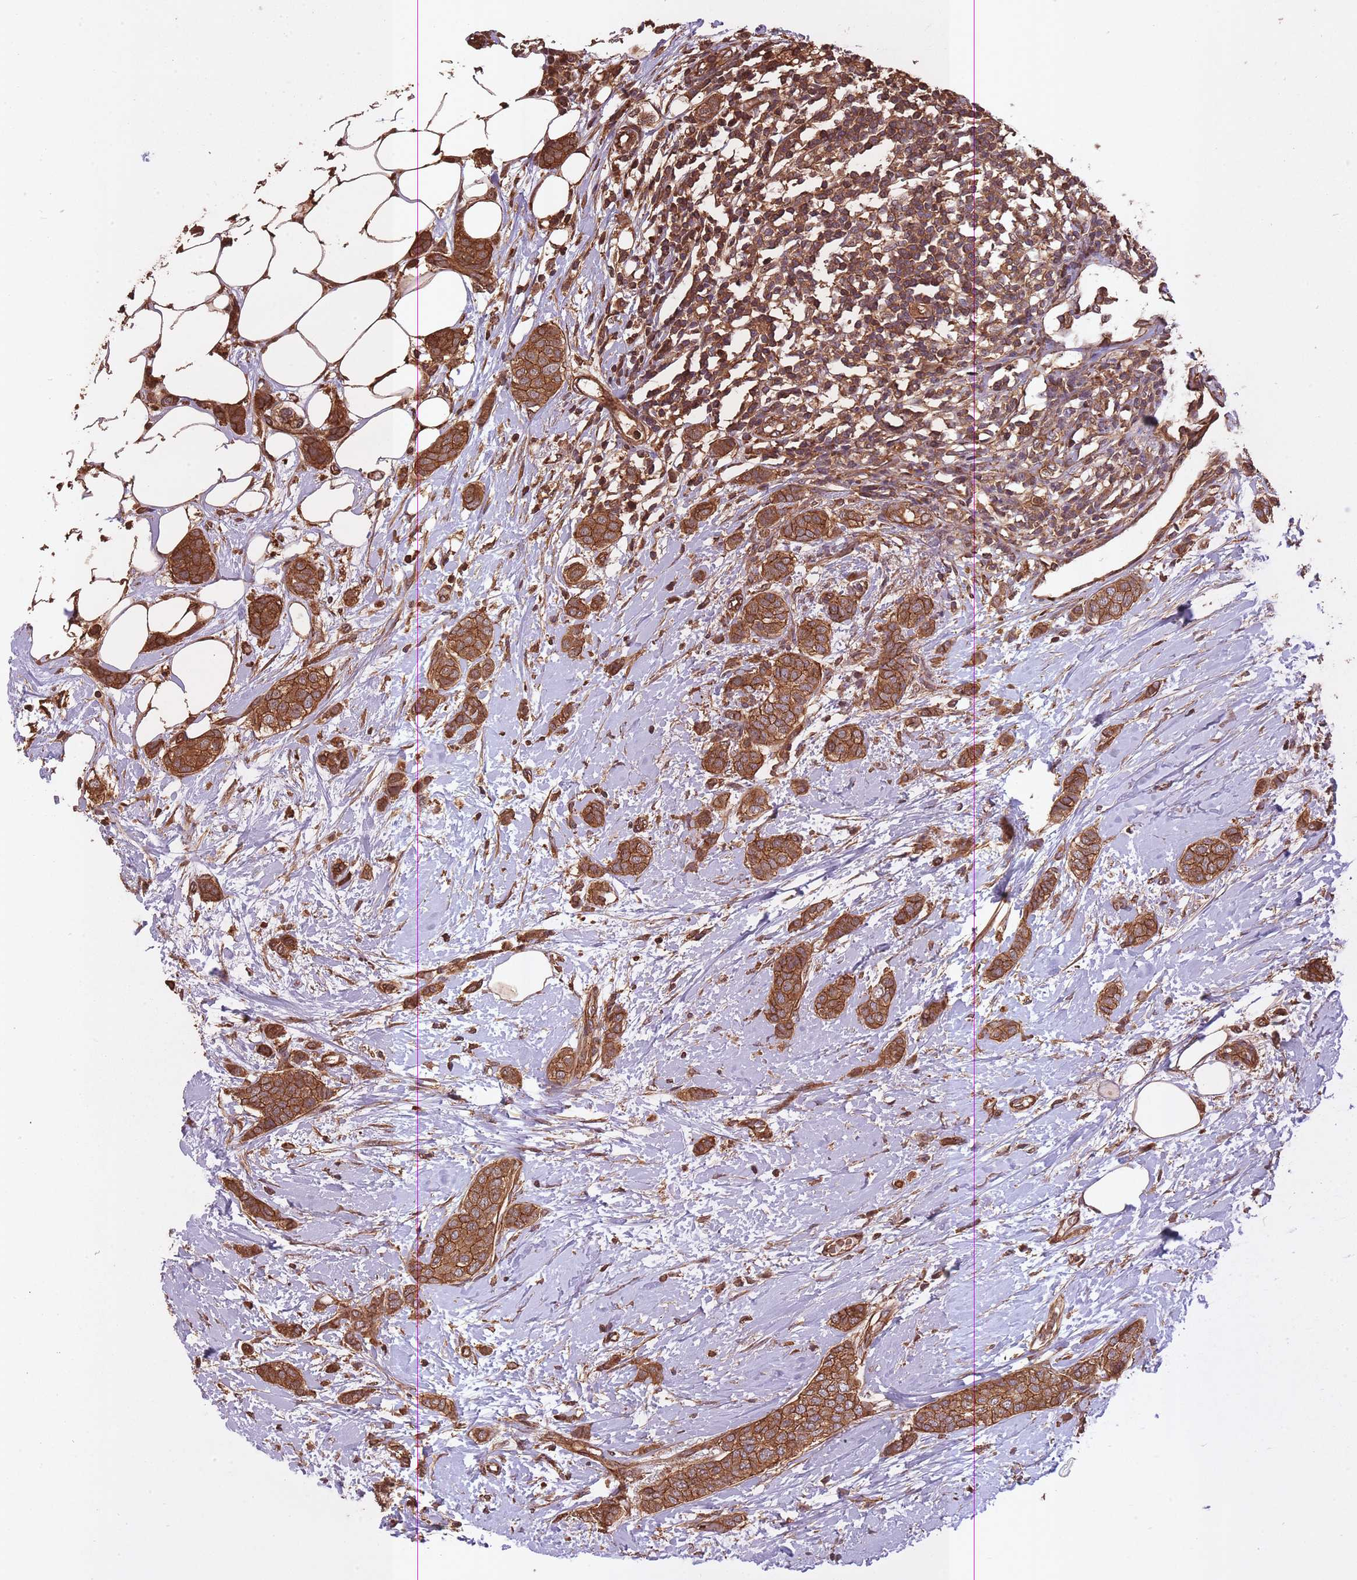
{"staining": {"intensity": "strong", "quantity": ">75%", "location": "cytoplasmic/membranous"}, "tissue": "breast cancer", "cell_type": "Tumor cells", "image_type": "cancer", "snomed": [{"axis": "morphology", "description": "Duct carcinoma"}, {"axis": "topography", "description": "Breast"}], "caption": "The micrograph shows immunohistochemical staining of invasive ductal carcinoma (breast). There is strong cytoplasmic/membranous positivity is appreciated in about >75% of tumor cells. The protein of interest is shown in brown color, while the nuclei are stained blue.", "gene": "ARMH3", "patient": {"sex": "female", "age": 72}}